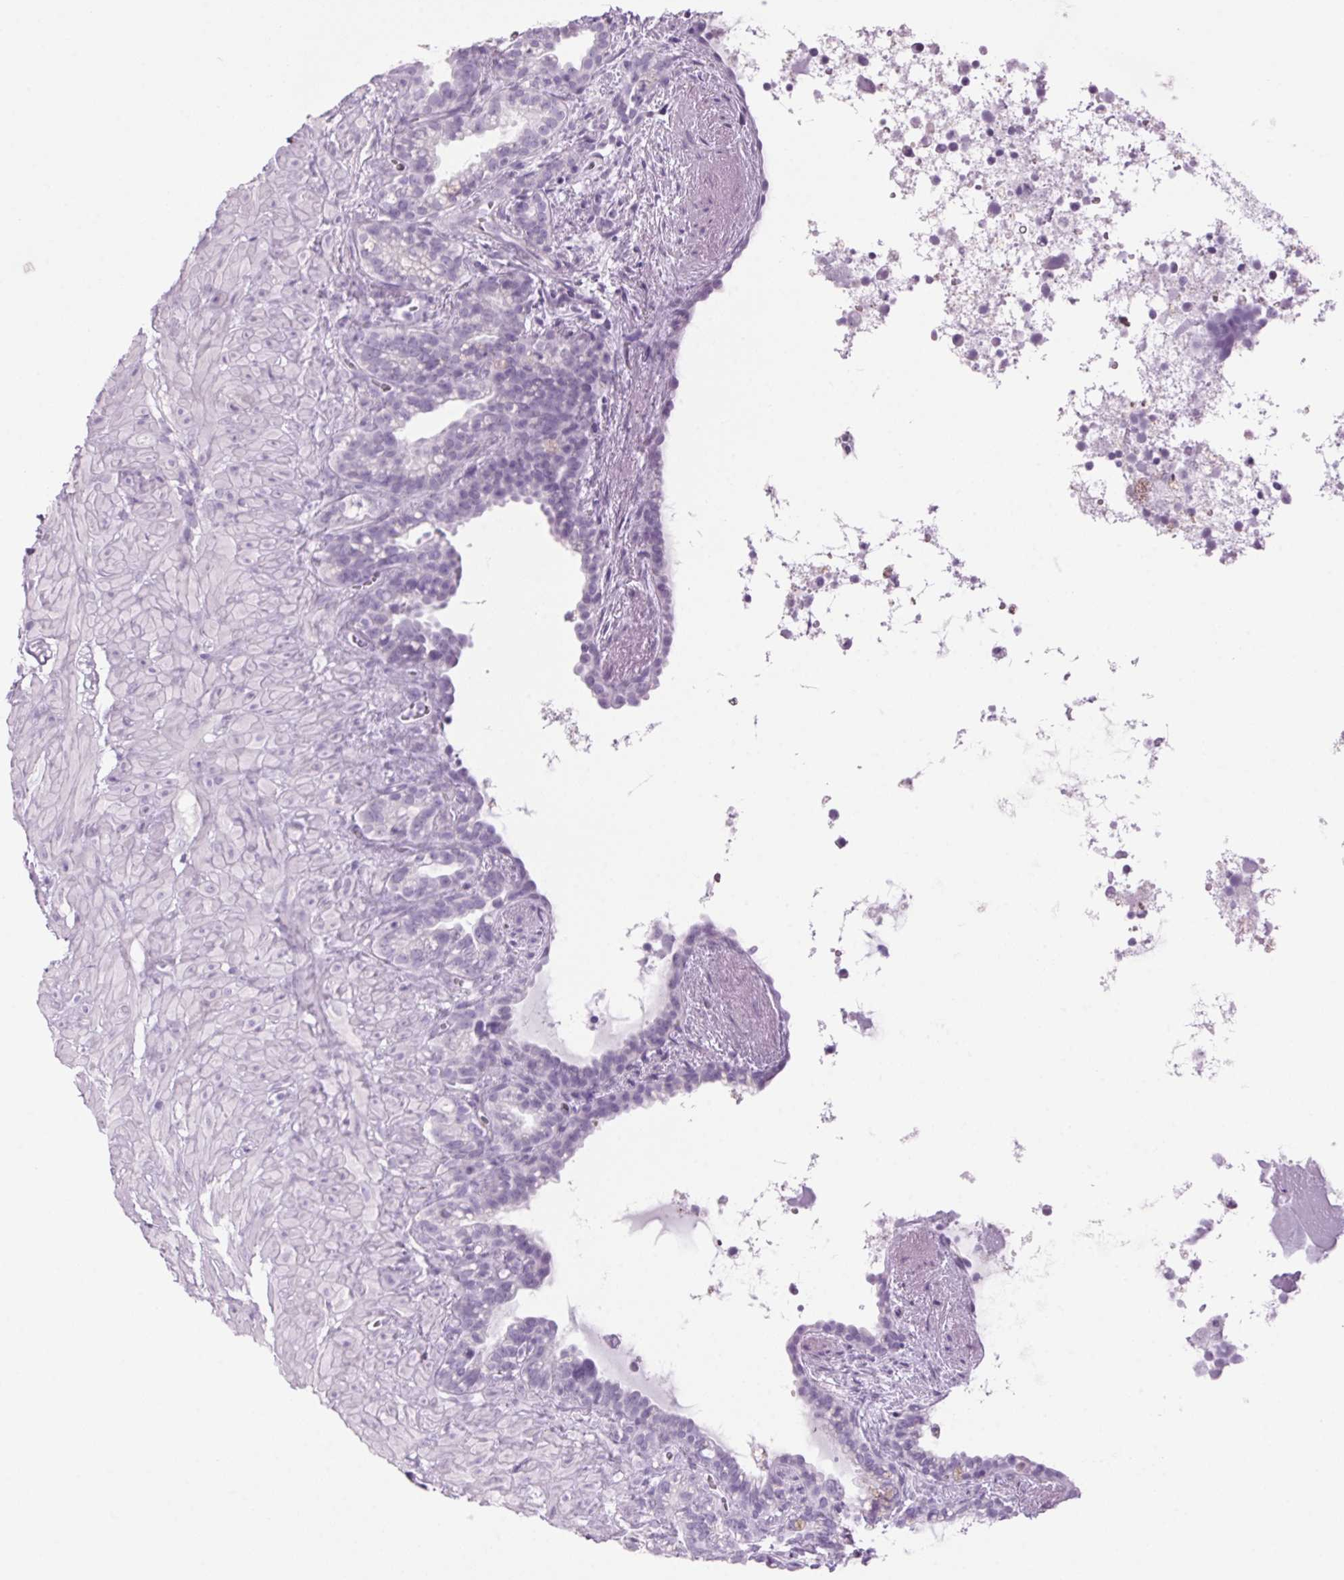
{"staining": {"intensity": "negative", "quantity": "none", "location": "none"}, "tissue": "seminal vesicle", "cell_type": "Glandular cells", "image_type": "normal", "snomed": [{"axis": "morphology", "description": "Normal tissue, NOS"}, {"axis": "topography", "description": "Seminal veicle"}], "caption": "This is an immunohistochemistry histopathology image of normal human seminal vesicle. There is no positivity in glandular cells.", "gene": "PPP1R1A", "patient": {"sex": "male", "age": 76}}